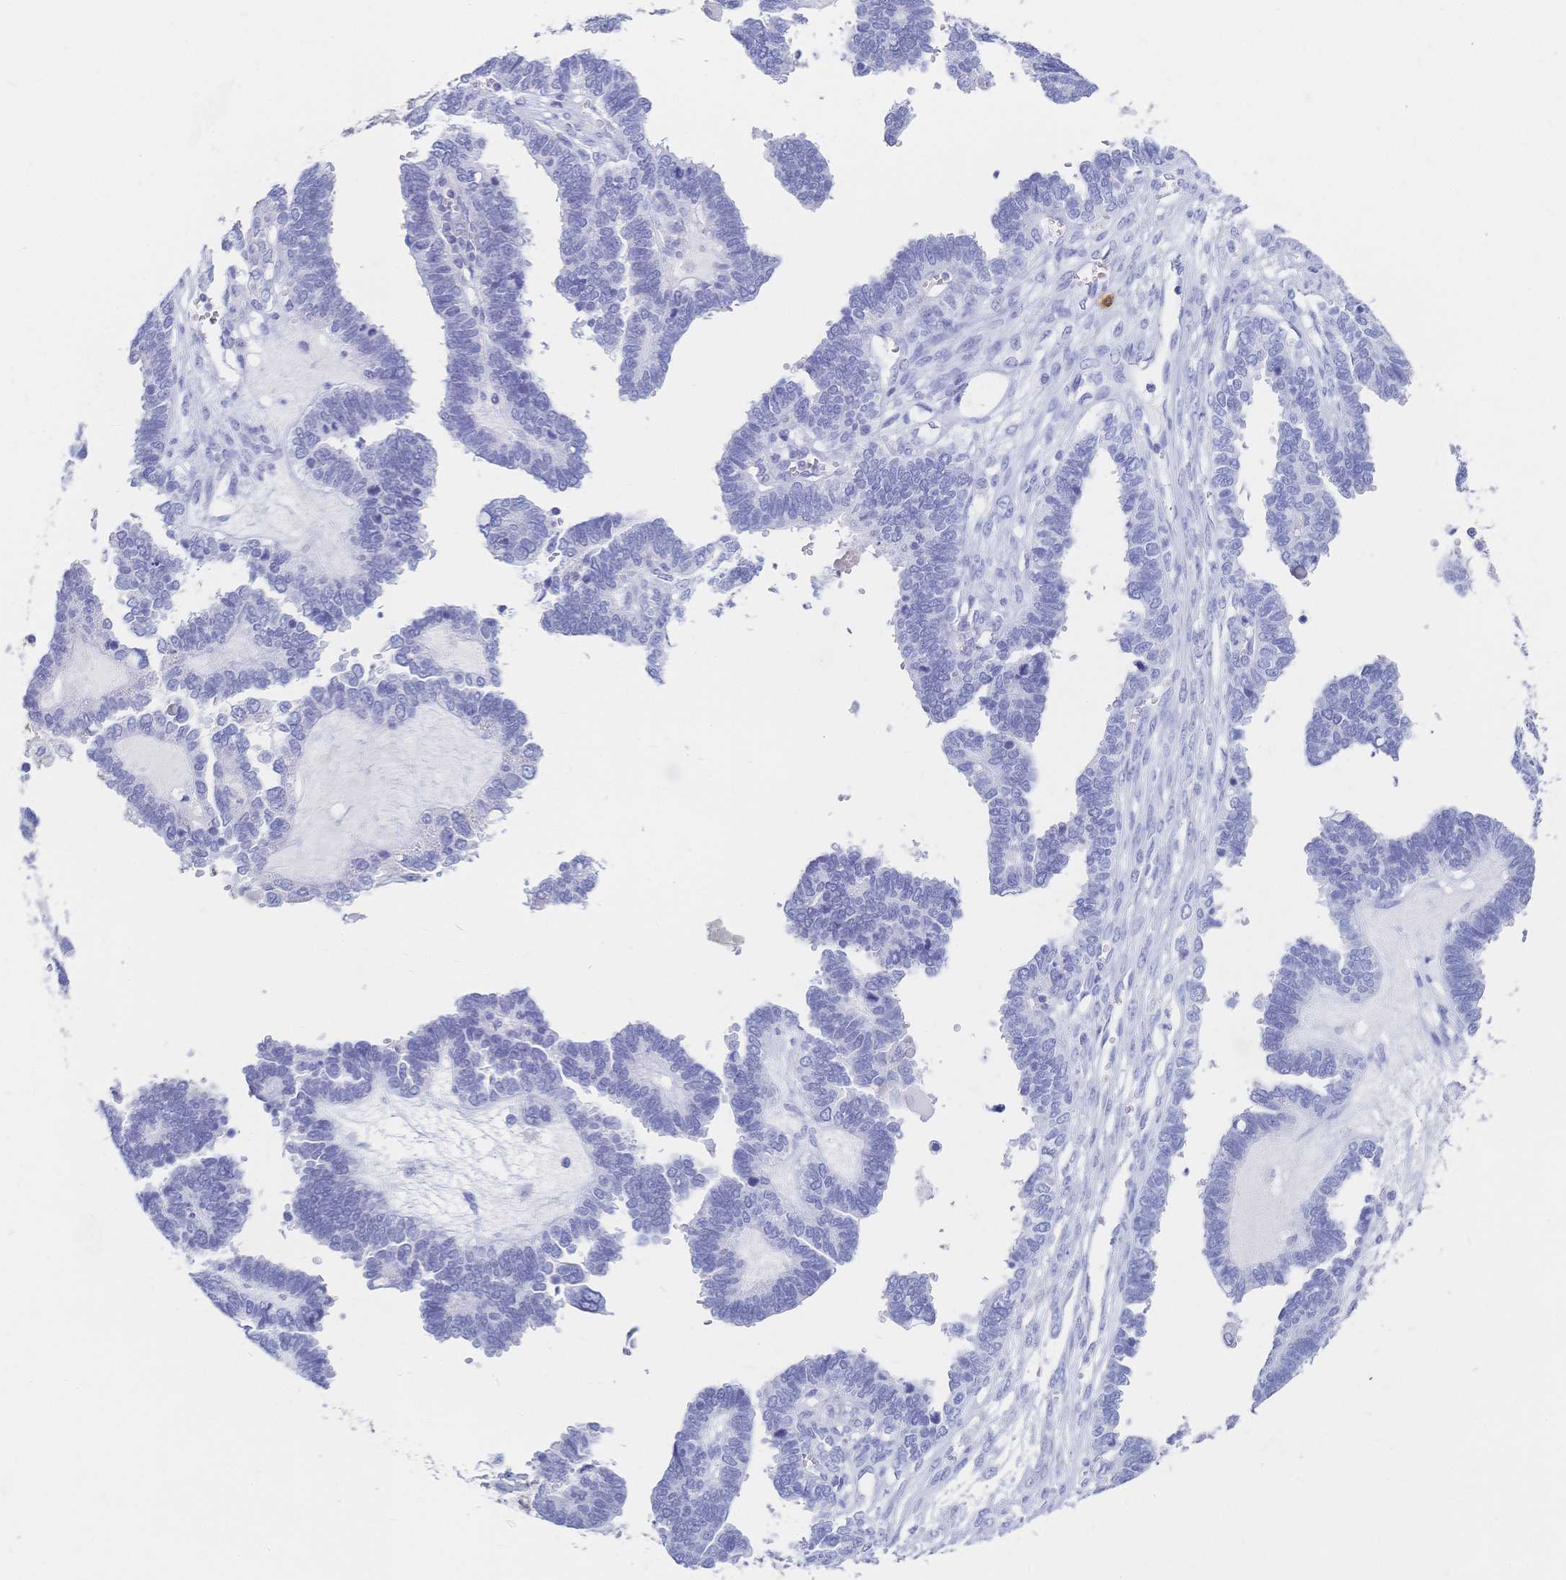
{"staining": {"intensity": "negative", "quantity": "none", "location": "none"}, "tissue": "ovarian cancer", "cell_type": "Tumor cells", "image_type": "cancer", "snomed": [{"axis": "morphology", "description": "Cystadenocarcinoma, serous, NOS"}, {"axis": "topography", "description": "Ovary"}], "caption": "DAB (3,3'-diaminobenzidine) immunohistochemical staining of ovarian cancer demonstrates no significant staining in tumor cells.", "gene": "IL2RB", "patient": {"sex": "female", "age": 51}}